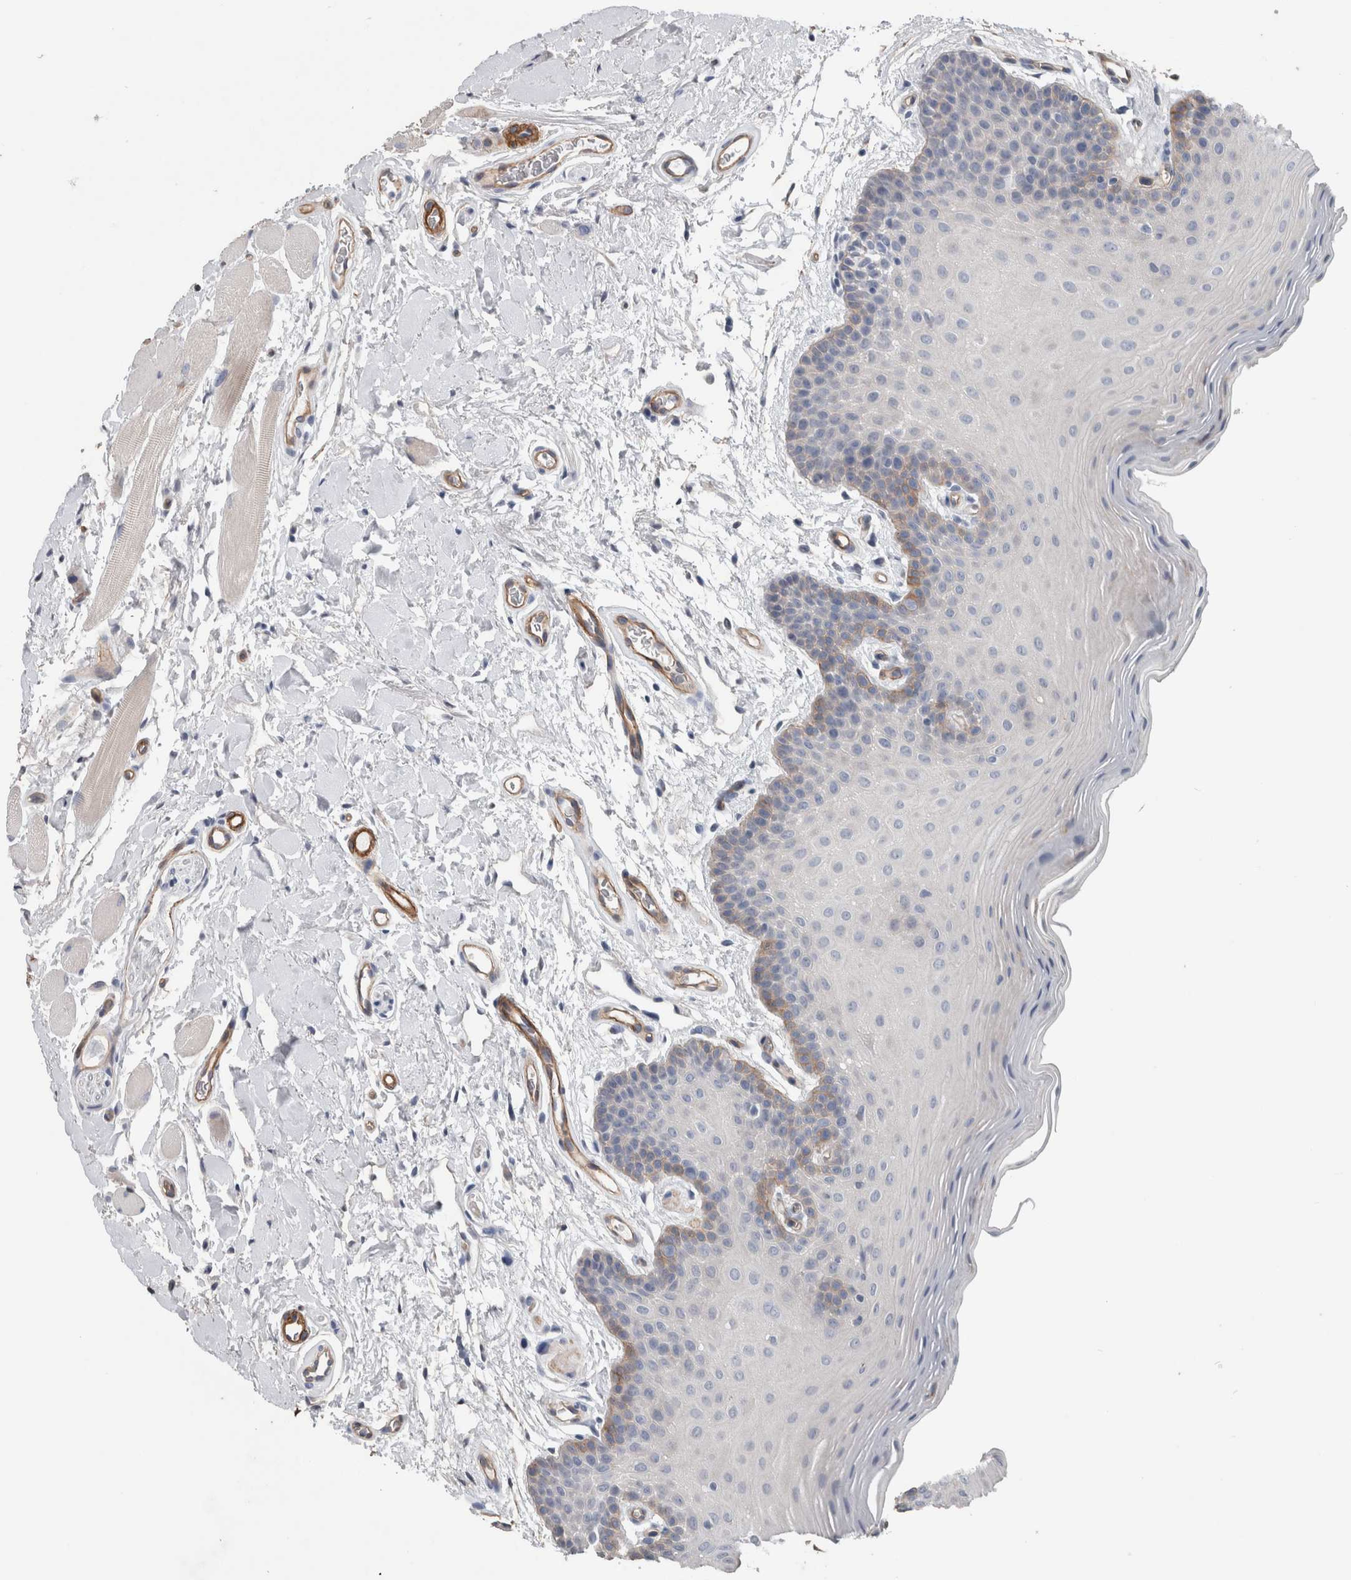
{"staining": {"intensity": "moderate", "quantity": "<25%", "location": "cytoplasmic/membranous"}, "tissue": "oral mucosa", "cell_type": "Squamous epithelial cells", "image_type": "normal", "snomed": [{"axis": "morphology", "description": "Normal tissue, NOS"}, {"axis": "topography", "description": "Oral tissue"}], "caption": "Immunohistochemical staining of benign human oral mucosa demonstrates moderate cytoplasmic/membranous protein staining in about <25% of squamous epithelial cells. (brown staining indicates protein expression, while blue staining denotes nuclei).", "gene": "BCAM", "patient": {"sex": "male", "age": 62}}